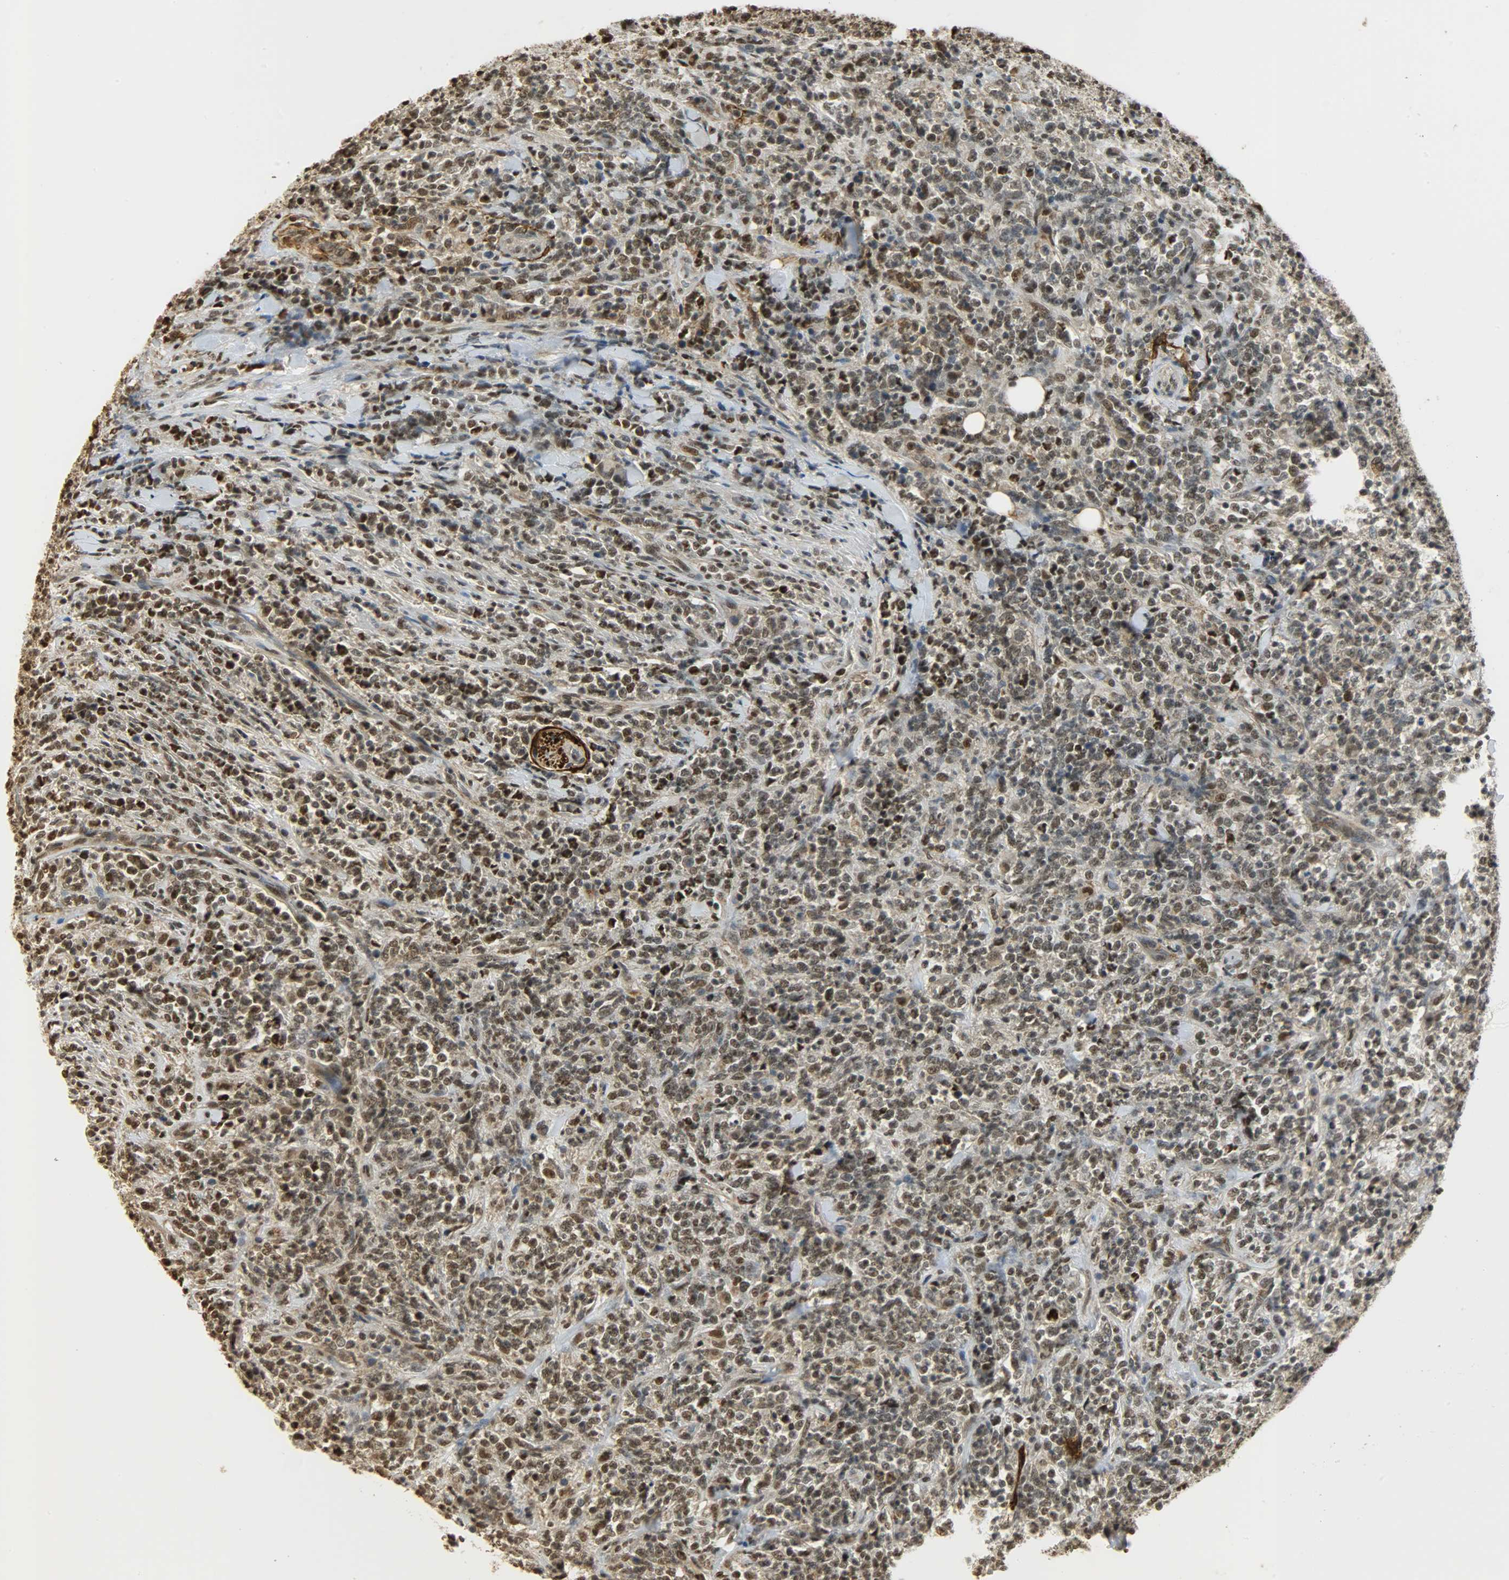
{"staining": {"intensity": "moderate", "quantity": ">75%", "location": "nuclear"}, "tissue": "lymphoma", "cell_type": "Tumor cells", "image_type": "cancer", "snomed": [{"axis": "morphology", "description": "Malignant lymphoma, non-Hodgkin's type, High grade"}, {"axis": "topography", "description": "Soft tissue"}], "caption": "Protein analysis of high-grade malignant lymphoma, non-Hodgkin's type tissue exhibits moderate nuclear expression in about >75% of tumor cells.", "gene": "NGFR", "patient": {"sex": "male", "age": 18}}